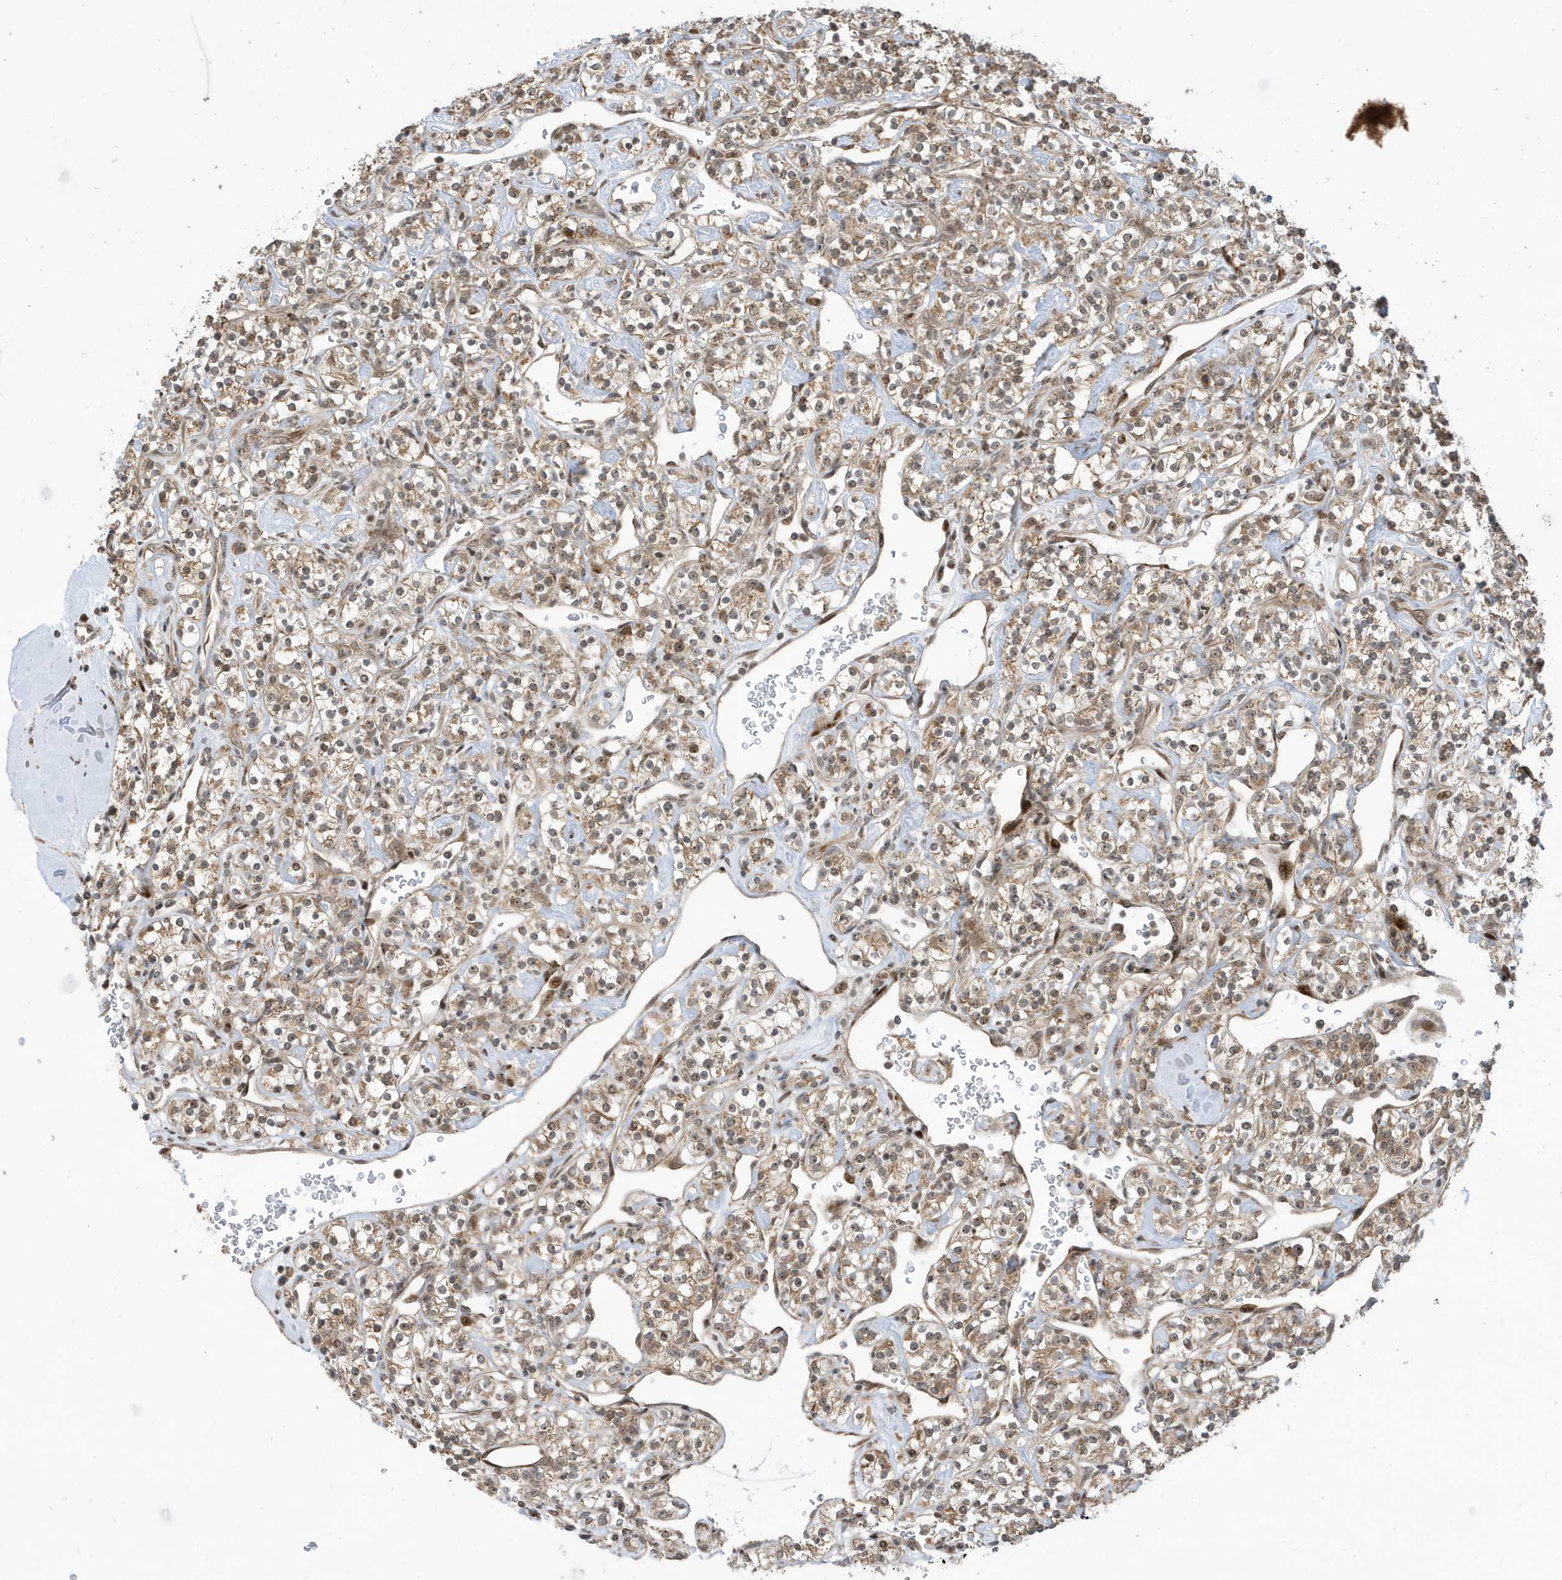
{"staining": {"intensity": "weak", "quantity": ">75%", "location": "cytoplasmic/membranous"}, "tissue": "renal cancer", "cell_type": "Tumor cells", "image_type": "cancer", "snomed": [{"axis": "morphology", "description": "Adenocarcinoma, NOS"}, {"axis": "topography", "description": "Kidney"}], "caption": "Renal adenocarcinoma stained with DAB (3,3'-diaminobenzidine) IHC demonstrates low levels of weak cytoplasmic/membranous positivity in approximately >75% of tumor cells.", "gene": "FAM9B", "patient": {"sex": "male", "age": 77}}